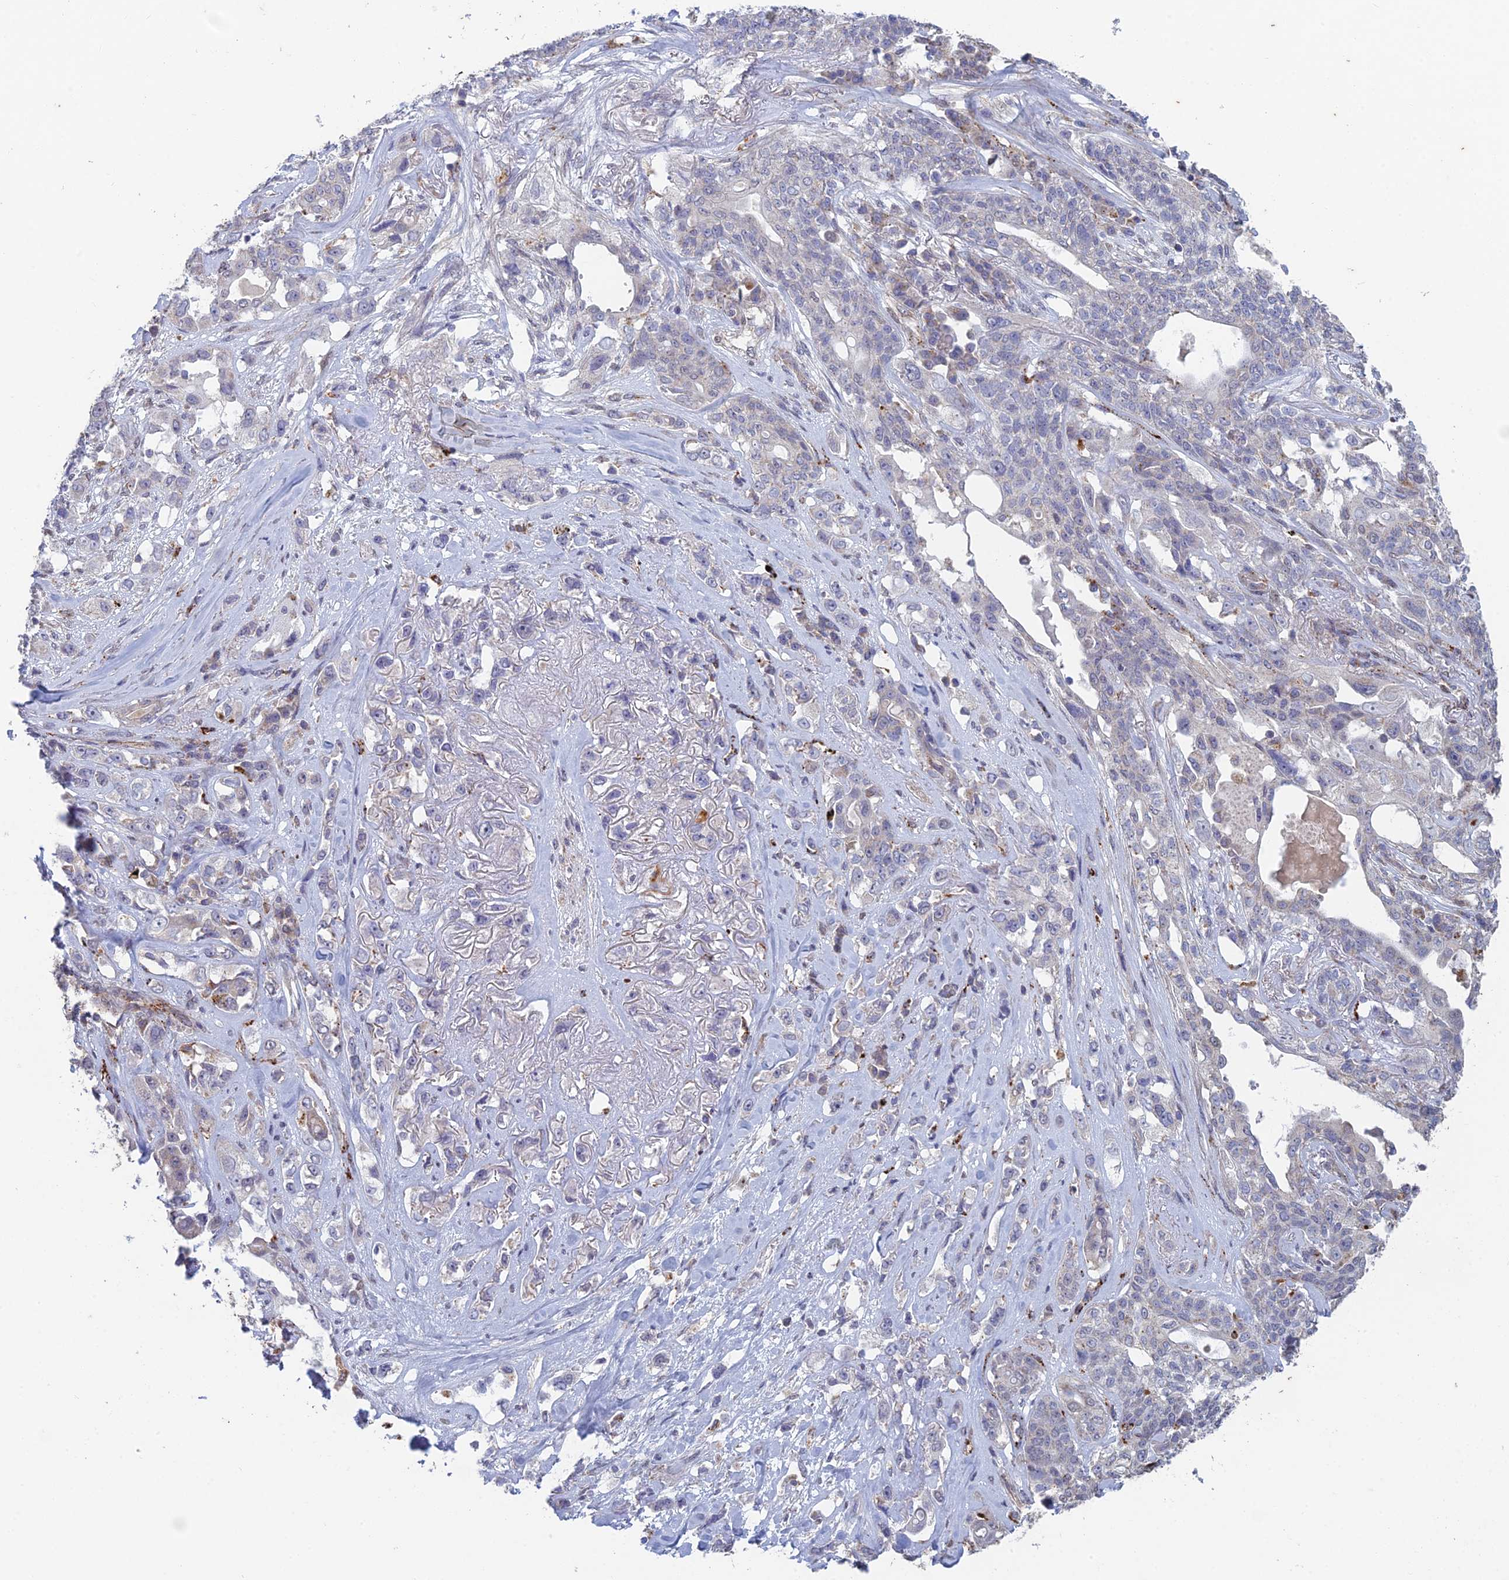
{"staining": {"intensity": "negative", "quantity": "none", "location": "none"}, "tissue": "lung cancer", "cell_type": "Tumor cells", "image_type": "cancer", "snomed": [{"axis": "morphology", "description": "Squamous cell carcinoma, NOS"}, {"axis": "topography", "description": "Lung"}], "caption": "Tumor cells show no significant protein staining in lung squamous cell carcinoma. (DAB (3,3'-diaminobenzidine) immunohistochemistry (IHC), high magnification).", "gene": "FOXS1", "patient": {"sex": "female", "age": 70}}